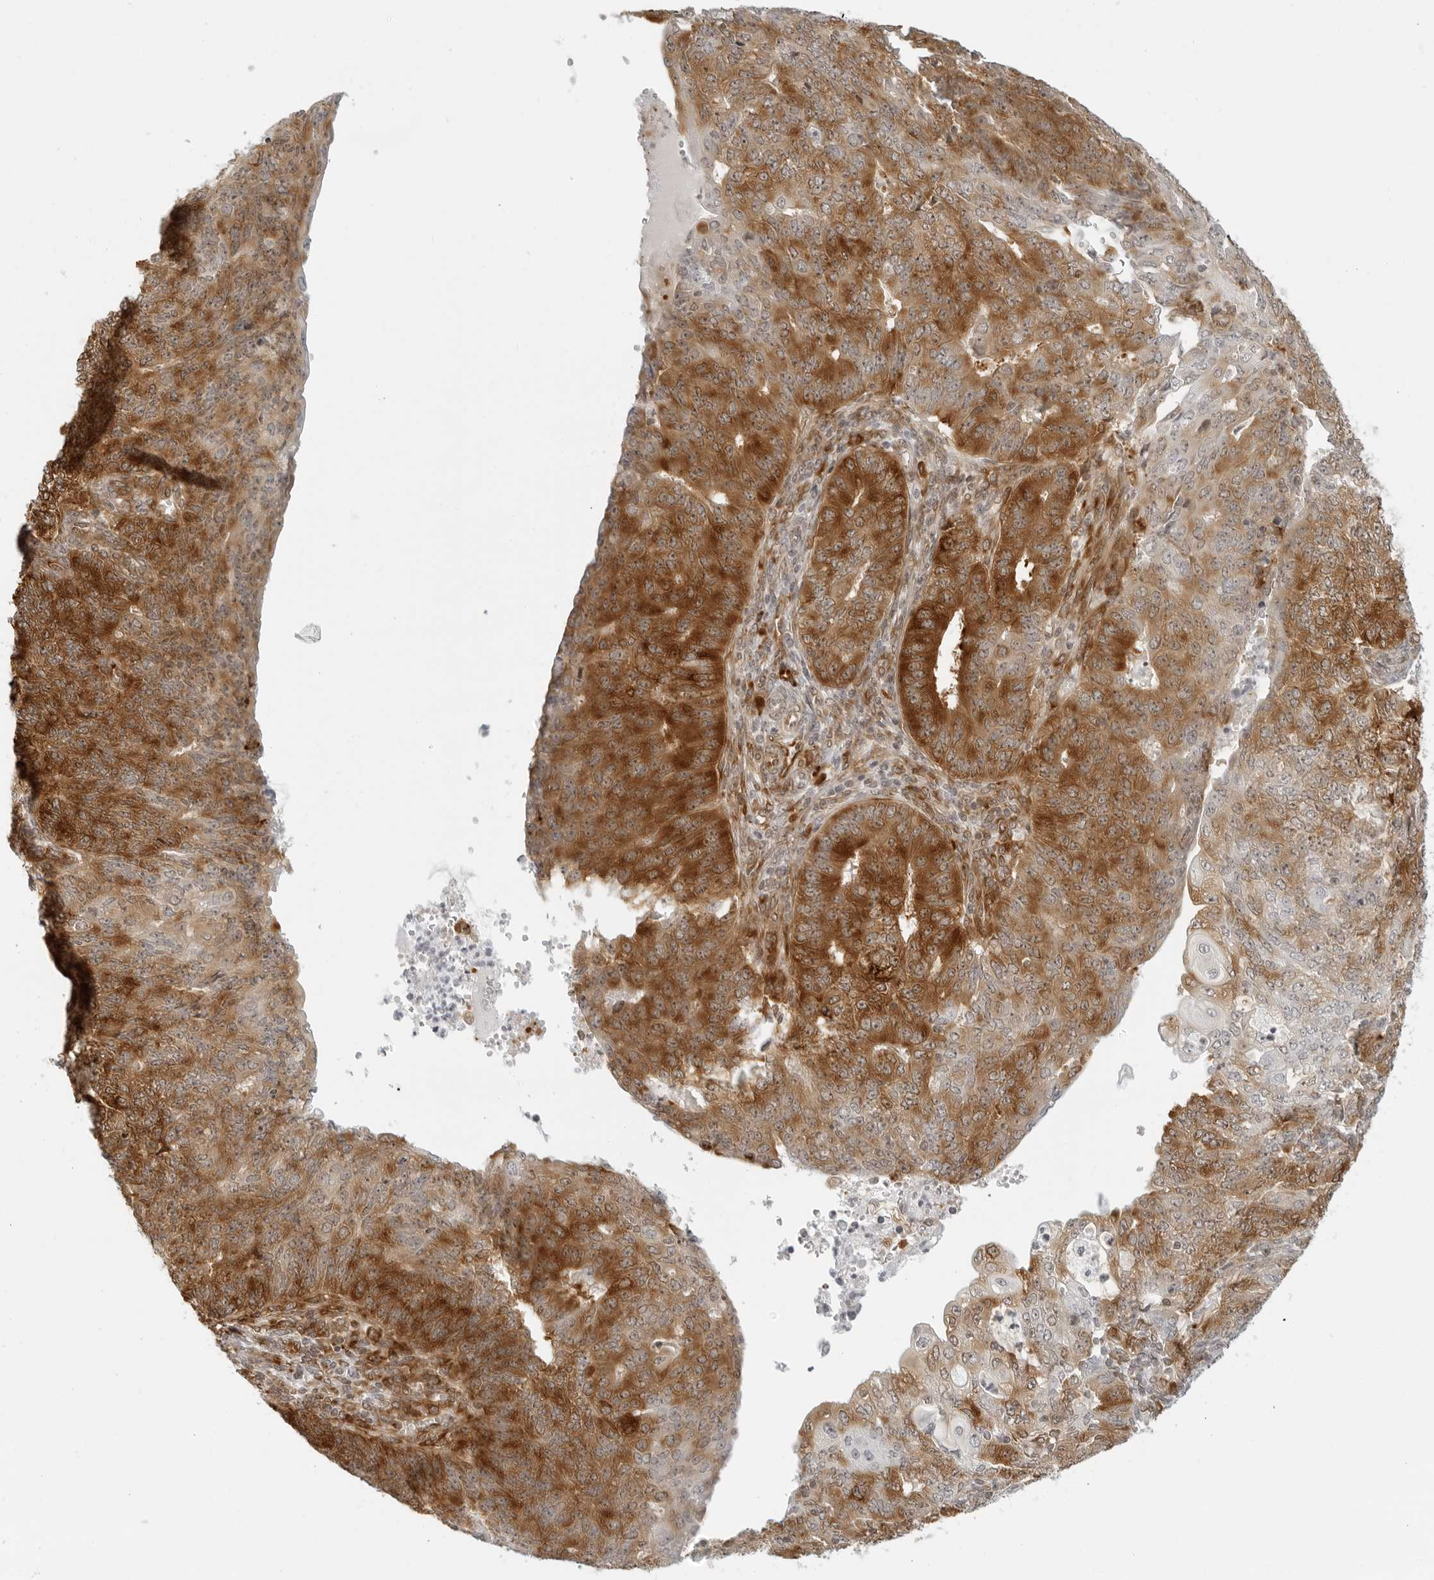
{"staining": {"intensity": "strong", "quantity": ">75%", "location": "cytoplasmic/membranous"}, "tissue": "endometrial cancer", "cell_type": "Tumor cells", "image_type": "cancer", "snomed": [{"axis": "morphology", "description": "Adenocarcinoma, NOS"}, {"axis": "topography", "description": "Endometrium"}], "caption": "The image shows immunohistochemical staining of endometrial cancer. There is strong cytoplasmic/membranous expression is identified in about >75% of tumor cells.", "gene": "EIF4G1", "patient": {"sex": "female", "age": 32}}